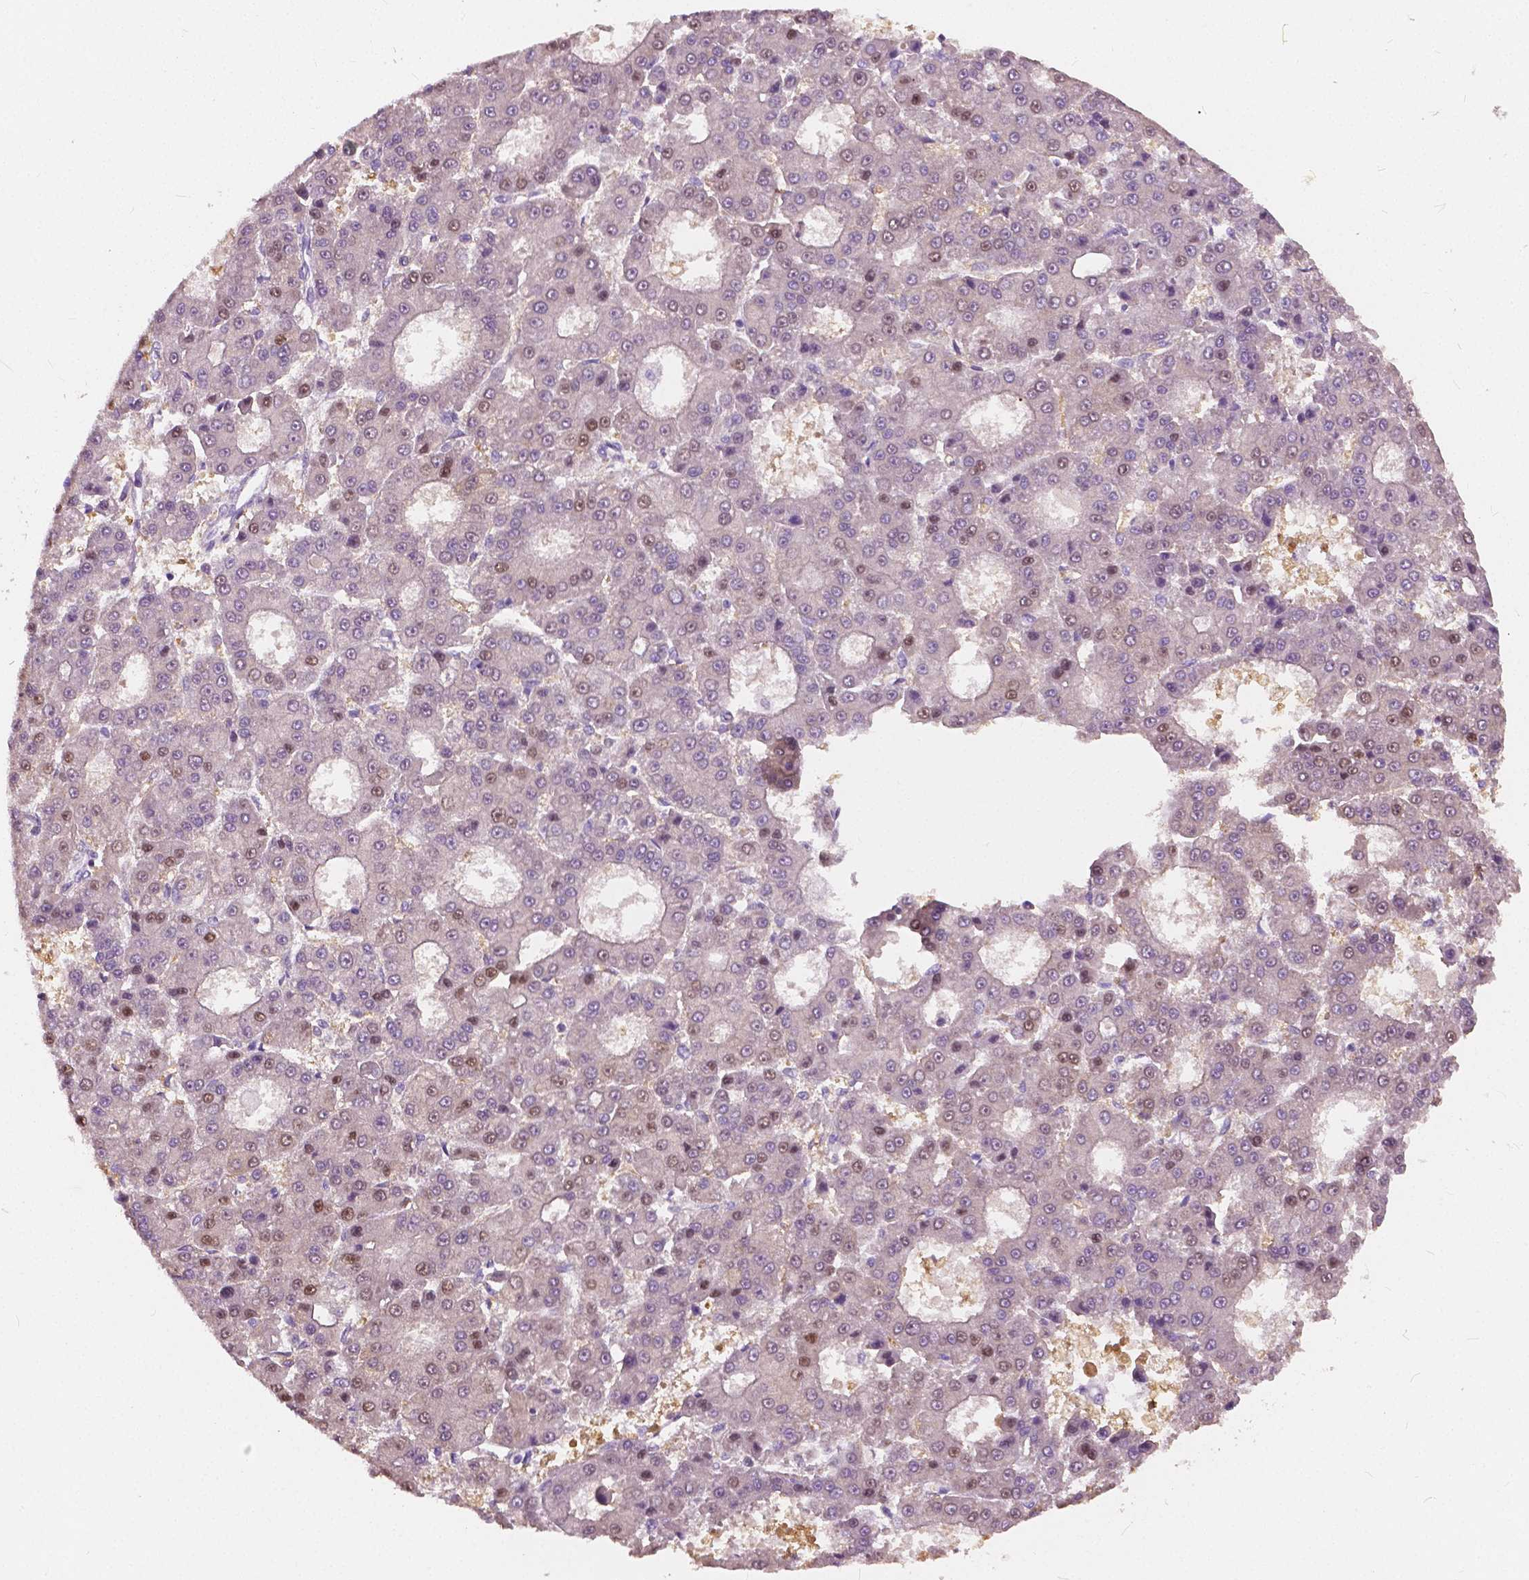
{"staining": {"intensity": "moderate", "quantity": "<25%", "location": "nuclear"}, "tissue": "liver cancer", "cell_type": "Tumor cells", "image_type": "cancer", "snomed": [{"axis": "morphology", "description": "Carcinoma, Hepatocellular, NOS"}, {"axis": "topography", "description": "Liver"}], "caption": "Protein staining by IHC exhibits moderate nuclear expression in approximately <25% of tumor cells in liver cancer.", "gene": "TKFC", "patient": {"sex": "male", "age": 70}}